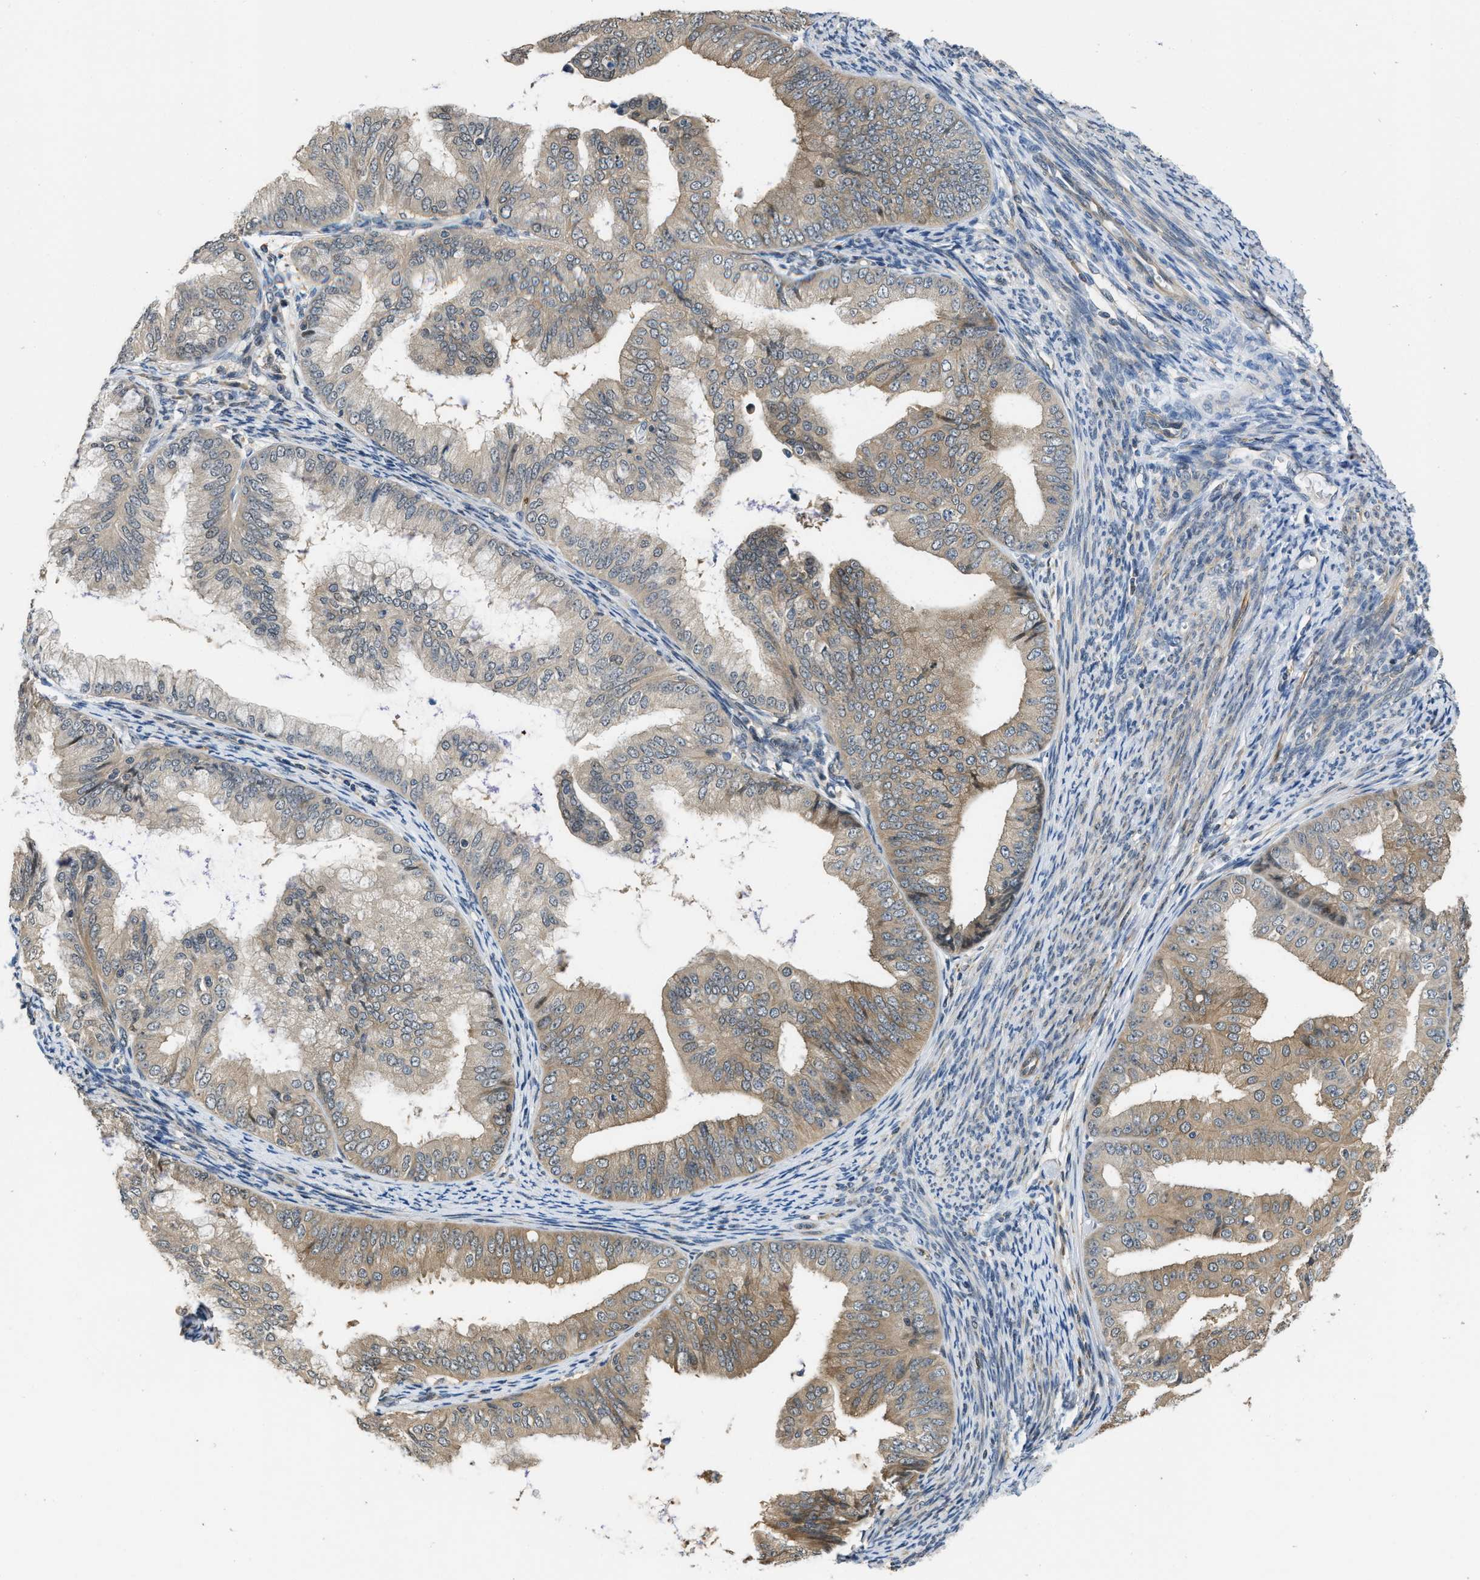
{"staining": {"intensity": "weak", "quantity": "25%-75%", "location": "cytoplasmic/membranous"}, "tissue": "endometrial cancer", "cell_type": "Tumor cells", "image_type": "cancer", "snomed": [{"axis": "morphology", "description": "Adenocarcinoma, NOS"}, {"axis": "topography", "description": "Endometrium"}], "caption": "Protein expression analysis of human adenocarcinoma (endometrial) reveals weak cytoplasmic/membranous expression in about 25%-75% of tumor cells.", "gene": "TES", "patient": {"sex": "female", "age": 63}}